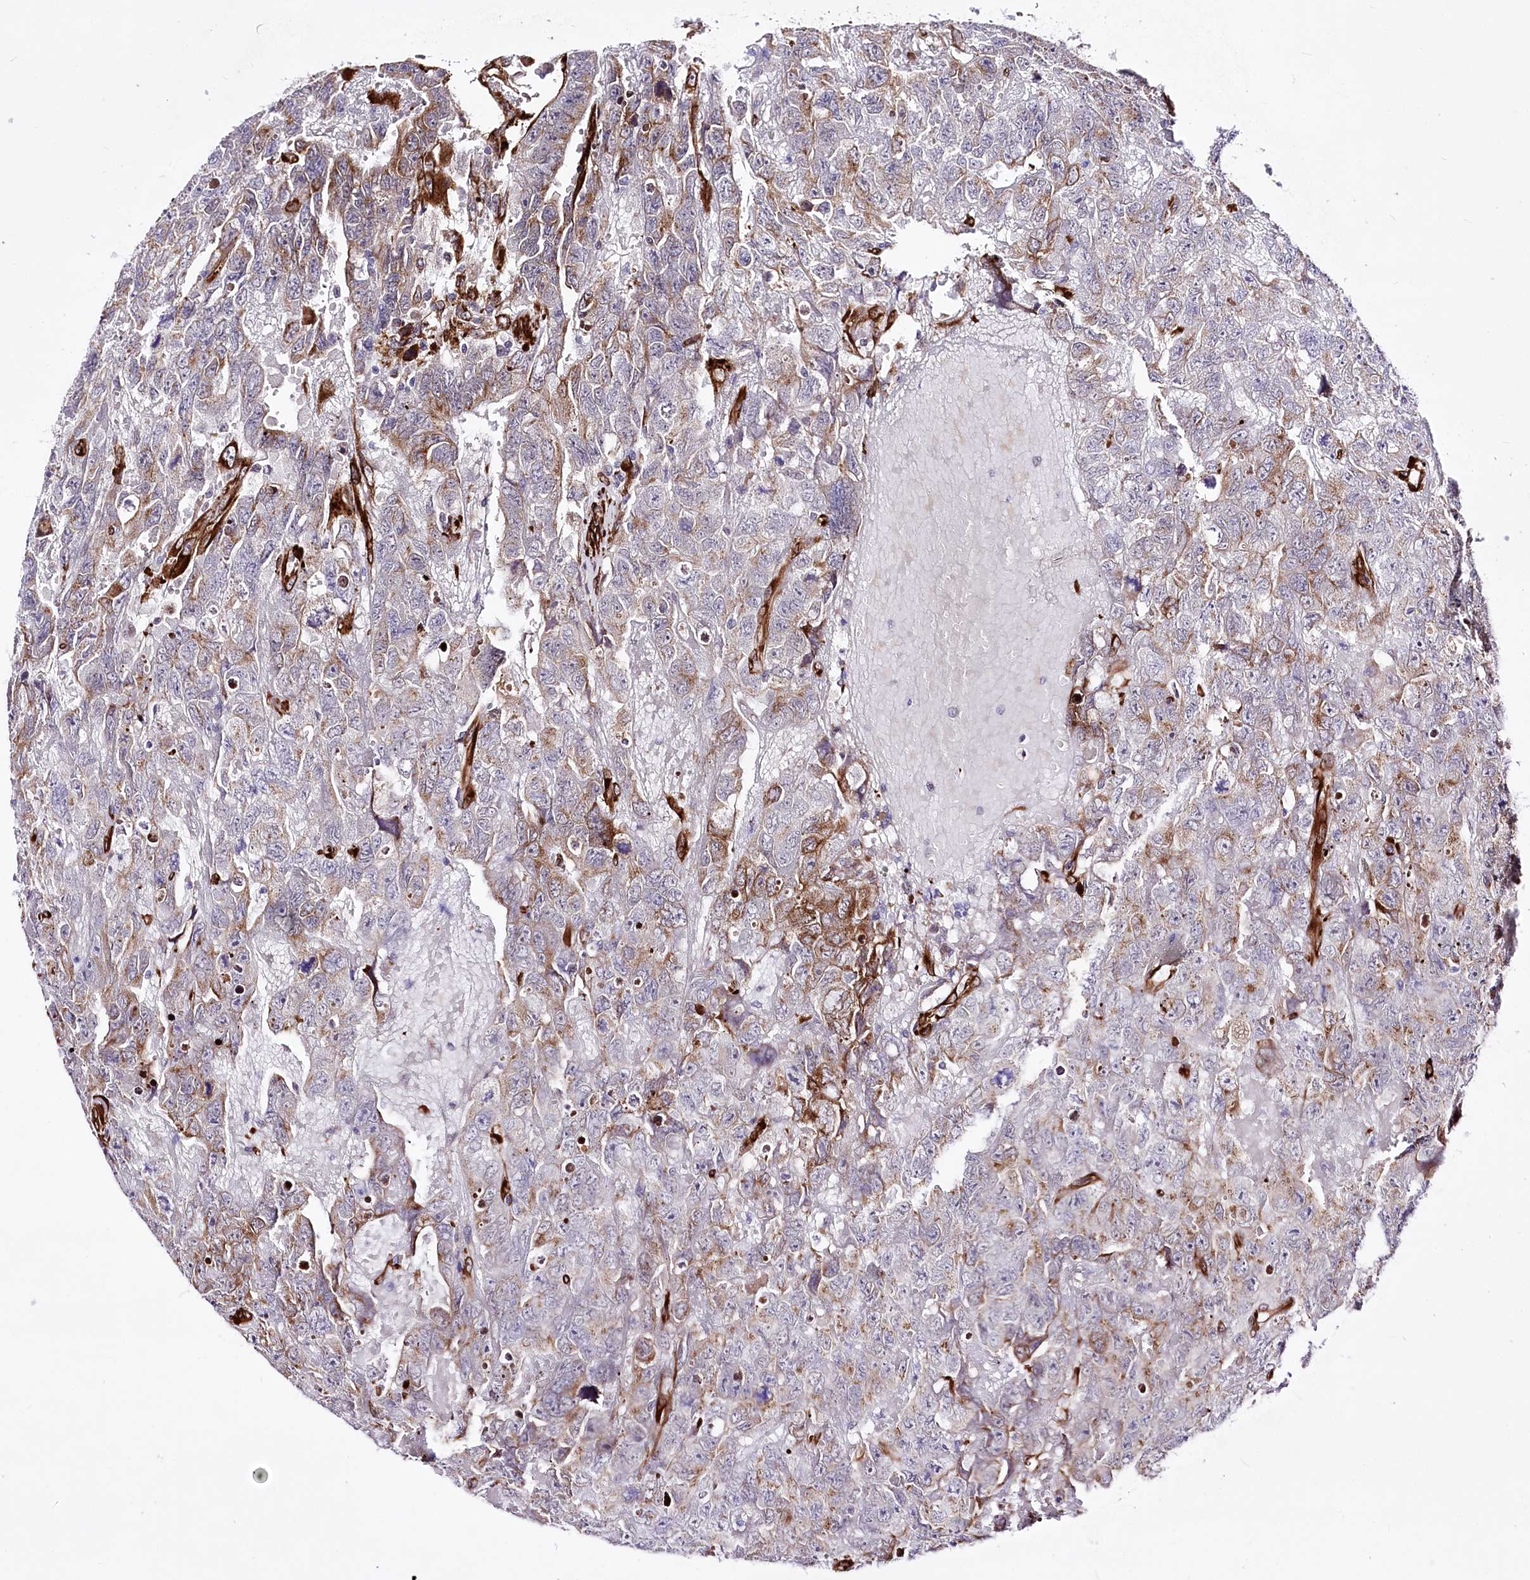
{"staining": {"intensity": "weak", "quantity": "25%-75%", "location": "cytoplasmic/membranous"}, "tissue": "testis cancer", "cell_type": "Tumor cells", "image_type": "cancer", "snomed": [{"axis": "morphology", "description": "Carcinoma, Embryonal, NOS"}, {"axis": "topography", "description": "Testis"}], "caption": "Protein staining exhibits weak cytoplasmic/membranous expression in about 25%-75% of tumor cells in testis cancer (embryonal carcinoma). (Stains: DAB in brown, nuclei in blue, Microscopy: brightfield microscopy at high magnification).", "gene": "WWC1", "patient": {"sex": "male", "age": 45}}